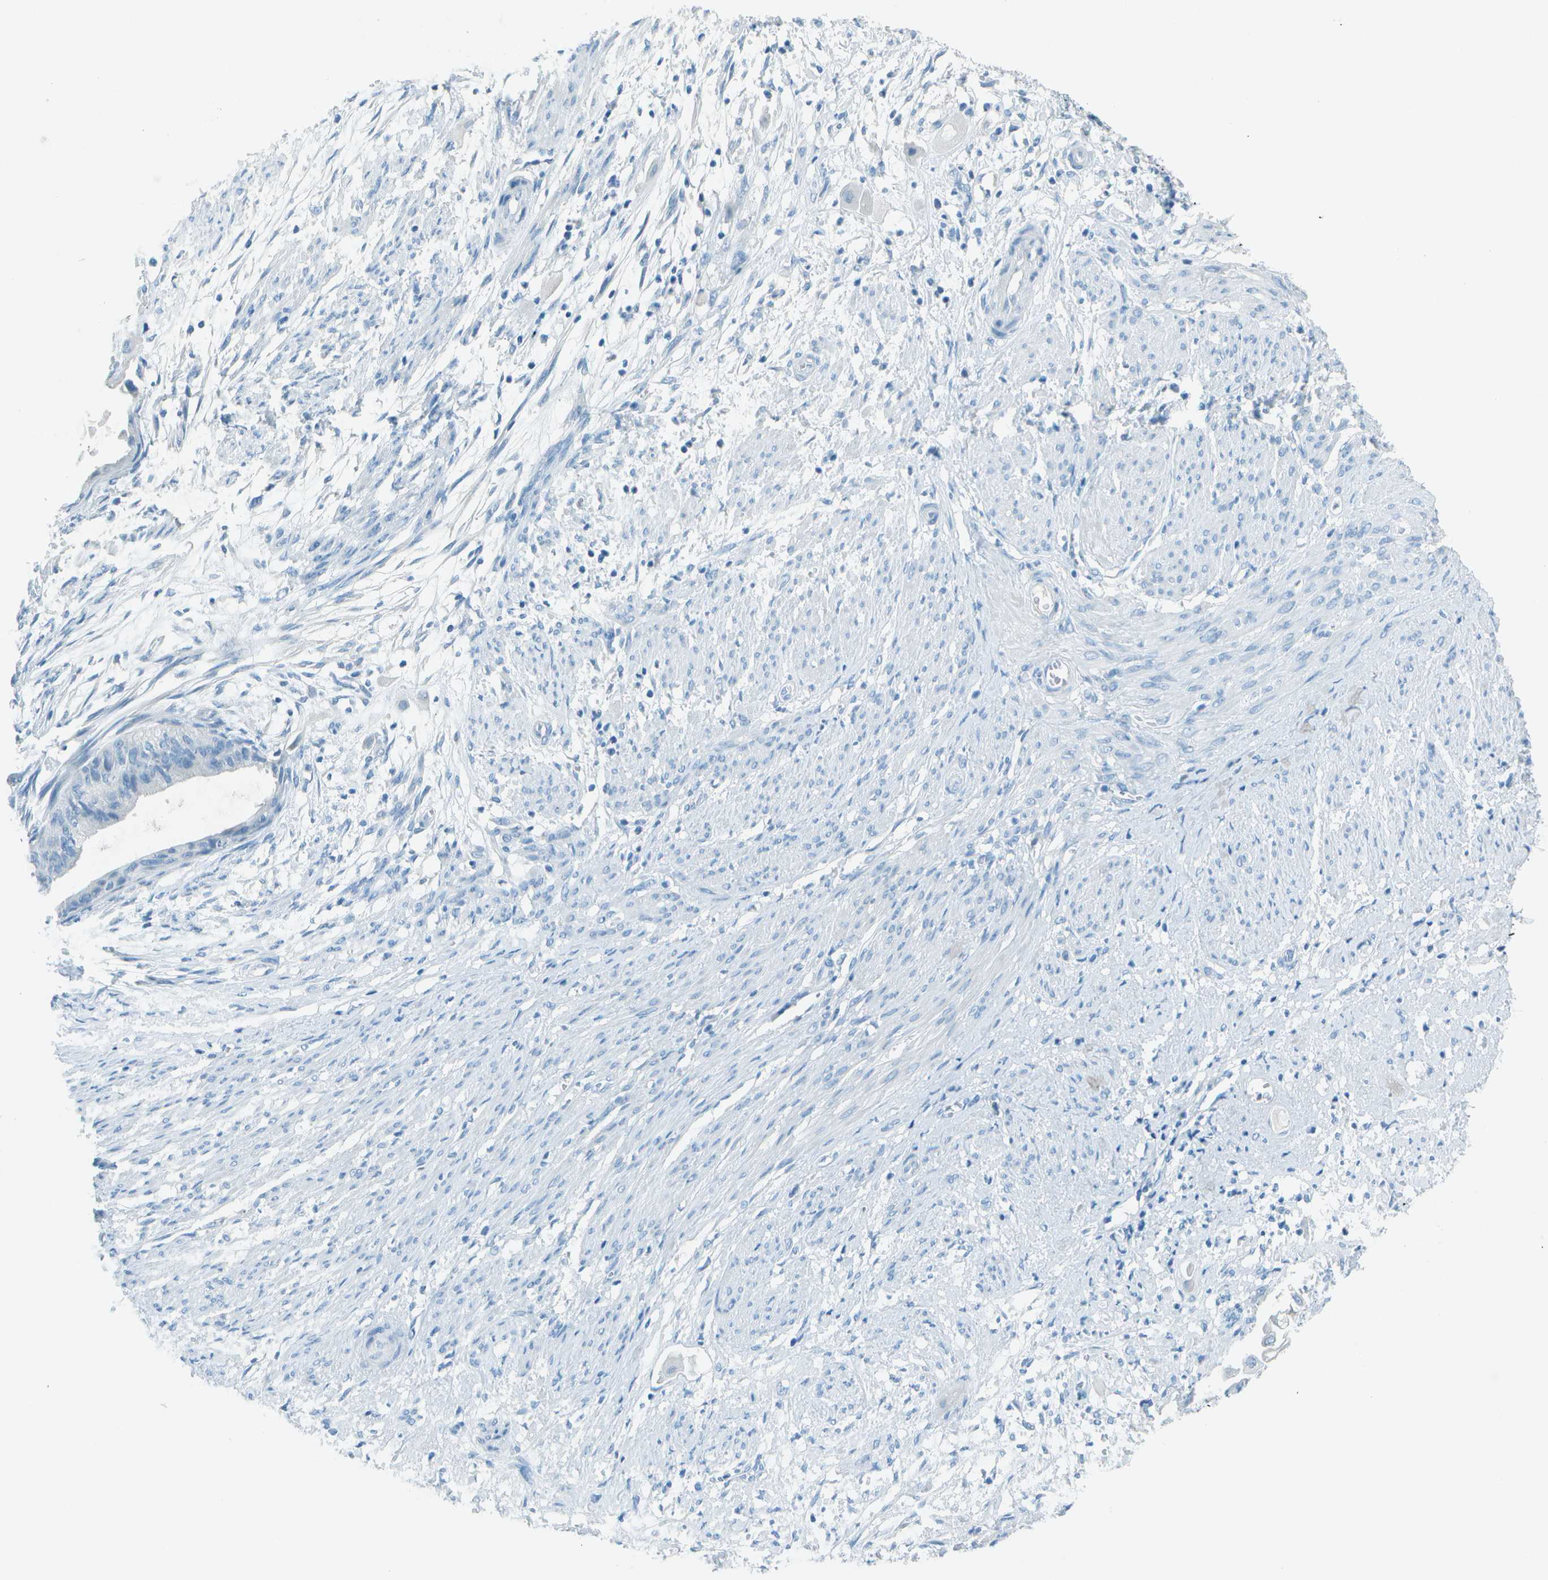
{"staining": {"intensity": "negative", "quantity": "none", "location": "none"}, "tissue": "cervical cancer", "cell_type": "Tumor cells", "image_type": "cancer", "snomed": [{"axis": "morphology", "description": "Normal tissue, NOS"}, {"axis": "morphology", "description": "Adenocarcinoma, NOS"}, {"axis": "topography", "description": "Cervix"}, {"axis": "topography", "description": "Endometrium"}], "caption": "Human adenocarcinoma (cervical) stained for a protein using IHC displays no positivity in tumor cells.", "gene": "FGF1", "patient": {"sex": "female", "age": 86}}